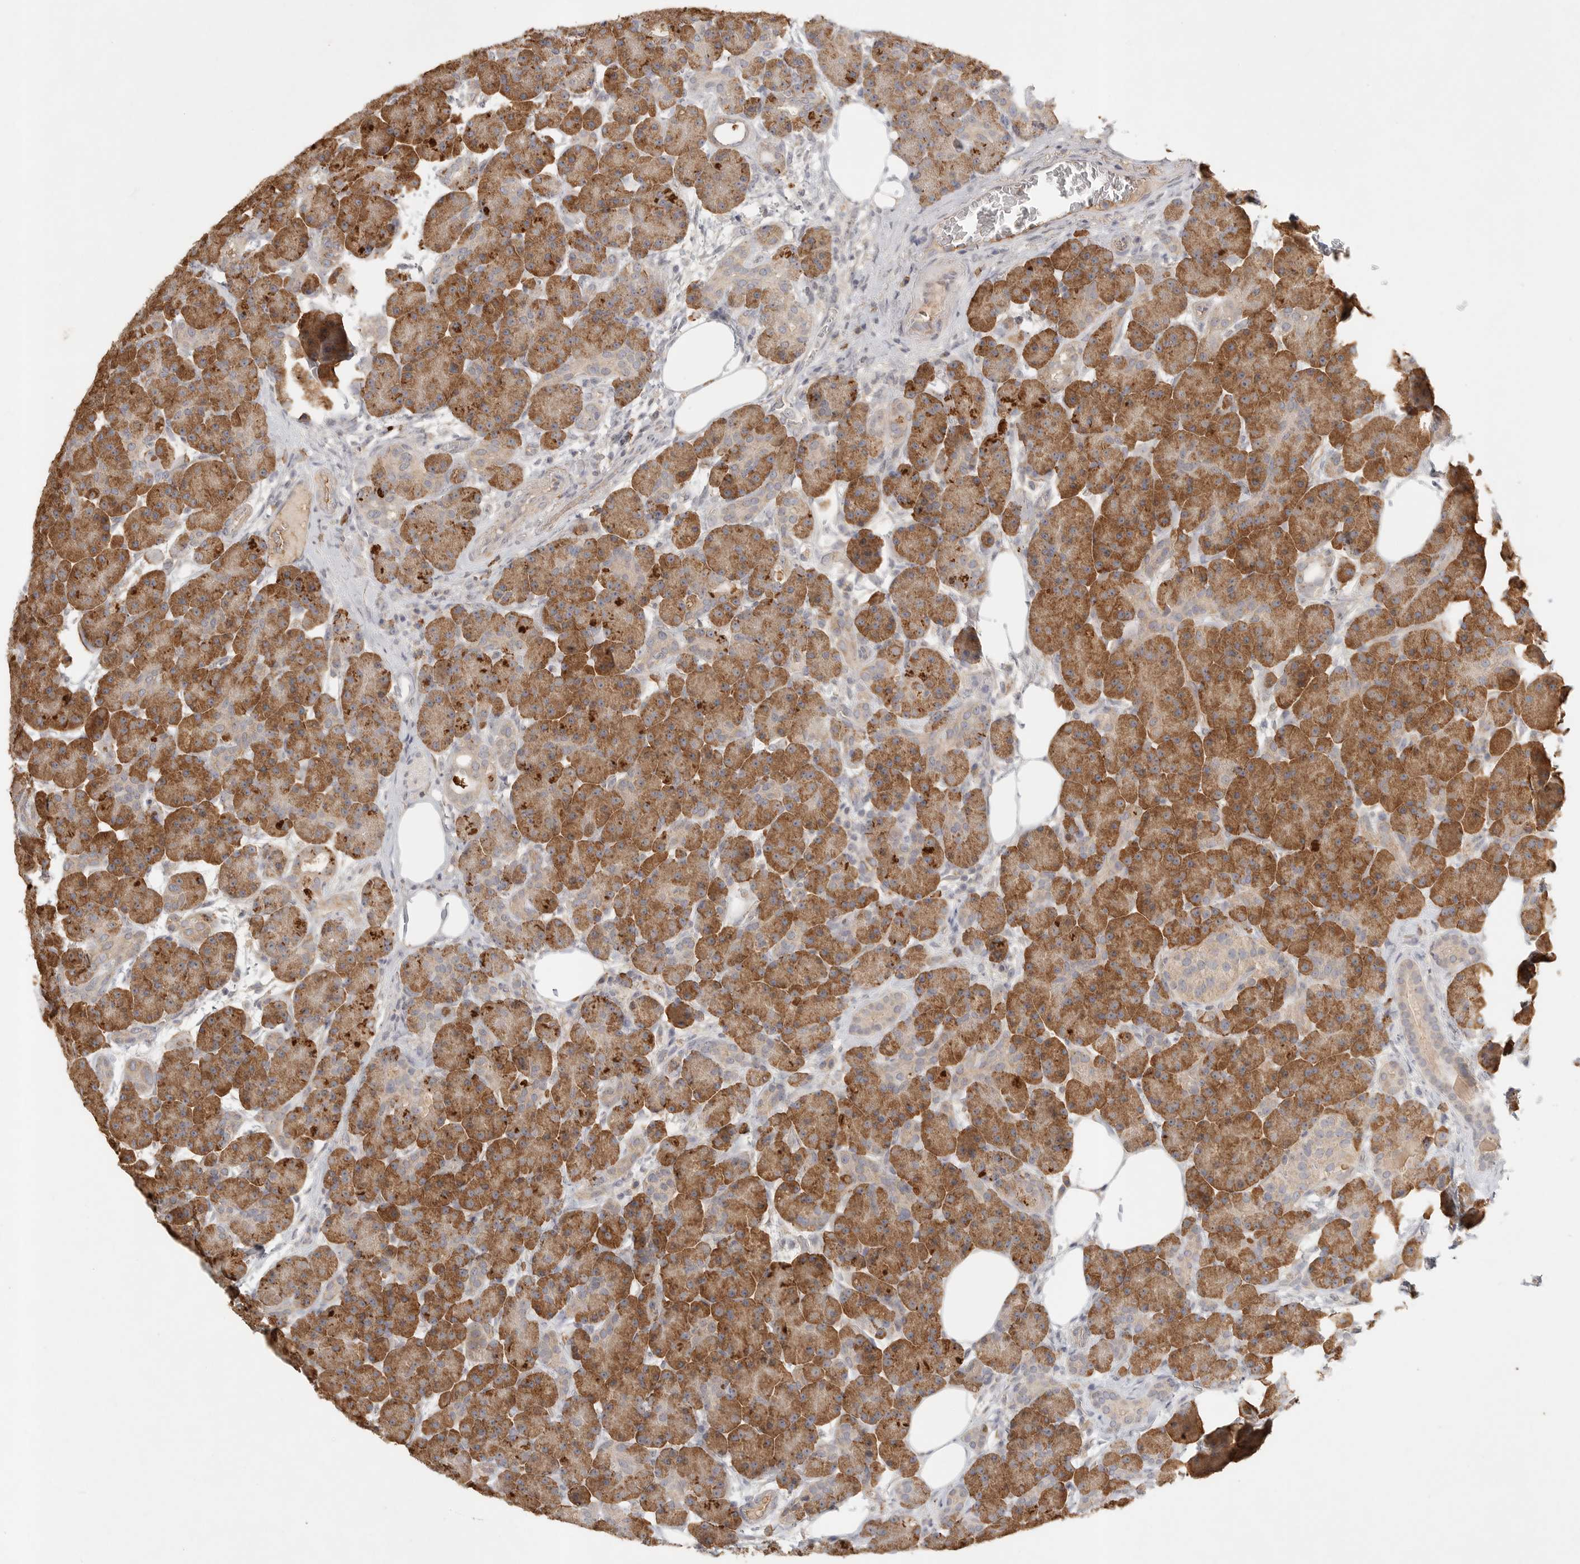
{"staining": {"intensity": "moderate", "quantity": ">75%", "location": "cytoplasmic/membranous"}, "tissue": "pancreas", "cell_type": "Exocrine glandular cells", "image_type": "normal", "snomed": [{"axis": "morphology", "description": "Normal tissue, NOS"}, {"axis": "topography", "description": "Pancreas"}], "caption": "Unremarkable pancreas was stained to show a protein in brown. There is medium levels of moderate cytoplasmic/membranous expression in approximately >75% of exocrine glandular cells. The protein is shown in brown color, while the nuclei are stained blue.", "gene": "SLC25A36", "patient": {"sex": "male", "age": 63}}